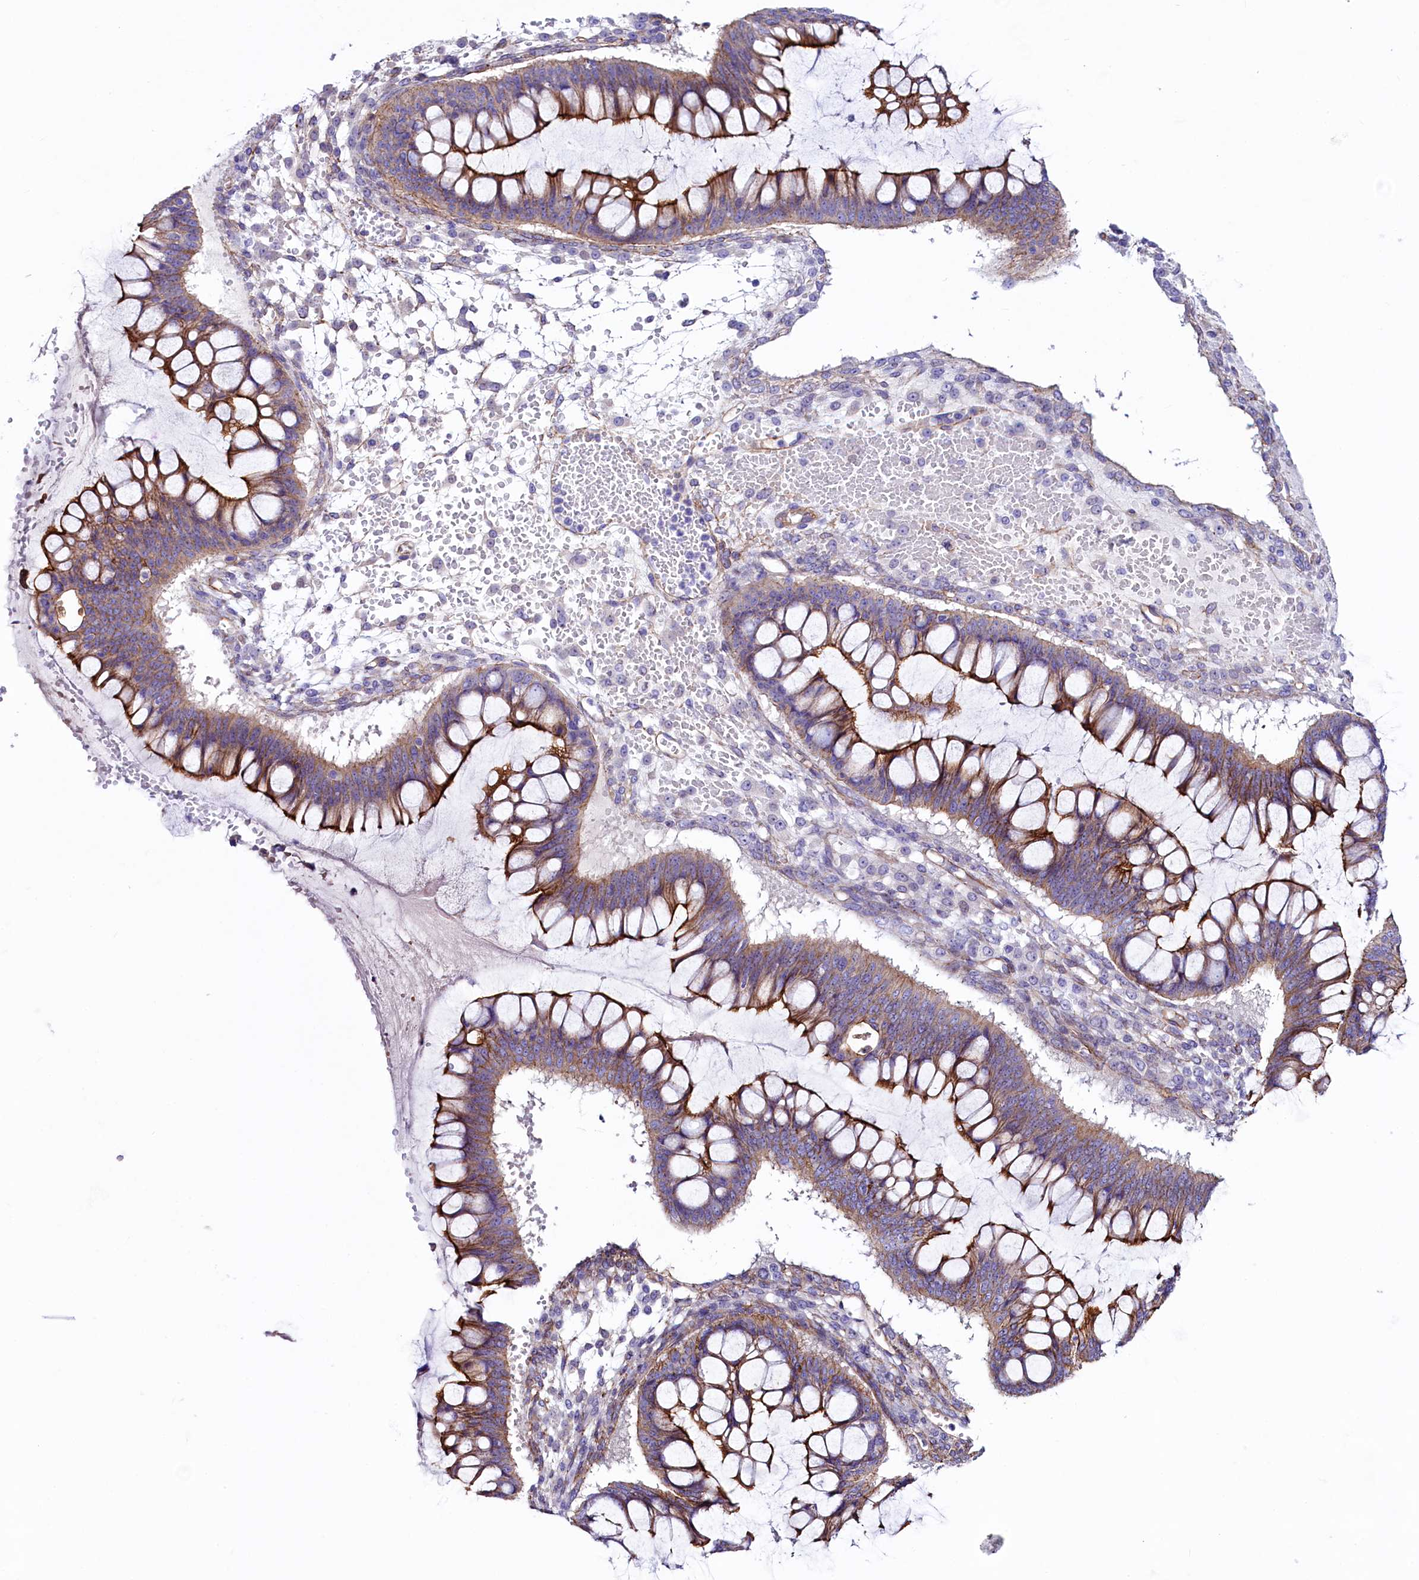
{"staining": {"intensity": "moderate", "quantity": ">75%", "location": "cytoplasmic/membranous"}, "tissue": "ovarian cancer", "cell_type": "Tumor cells", "image_type": "cancer", "snomed": [{"axis": "morphology", "description": "Cystadenocarcinoma, mucinous, NOS"}, {"axis": "topography", "description": "Ovary"}], "caption": "Immunohistochemical staining of ovarian cancer demonstrates moderate cytoplasmic/membranous protein expression in about >75% of tumor cells. (DAB (3,3'-diaminobenzidine) = brown stain, brightfield microscopy at high magnification).", "gene": "SLF1", "patient": {"sex": "female", "age": 73}}